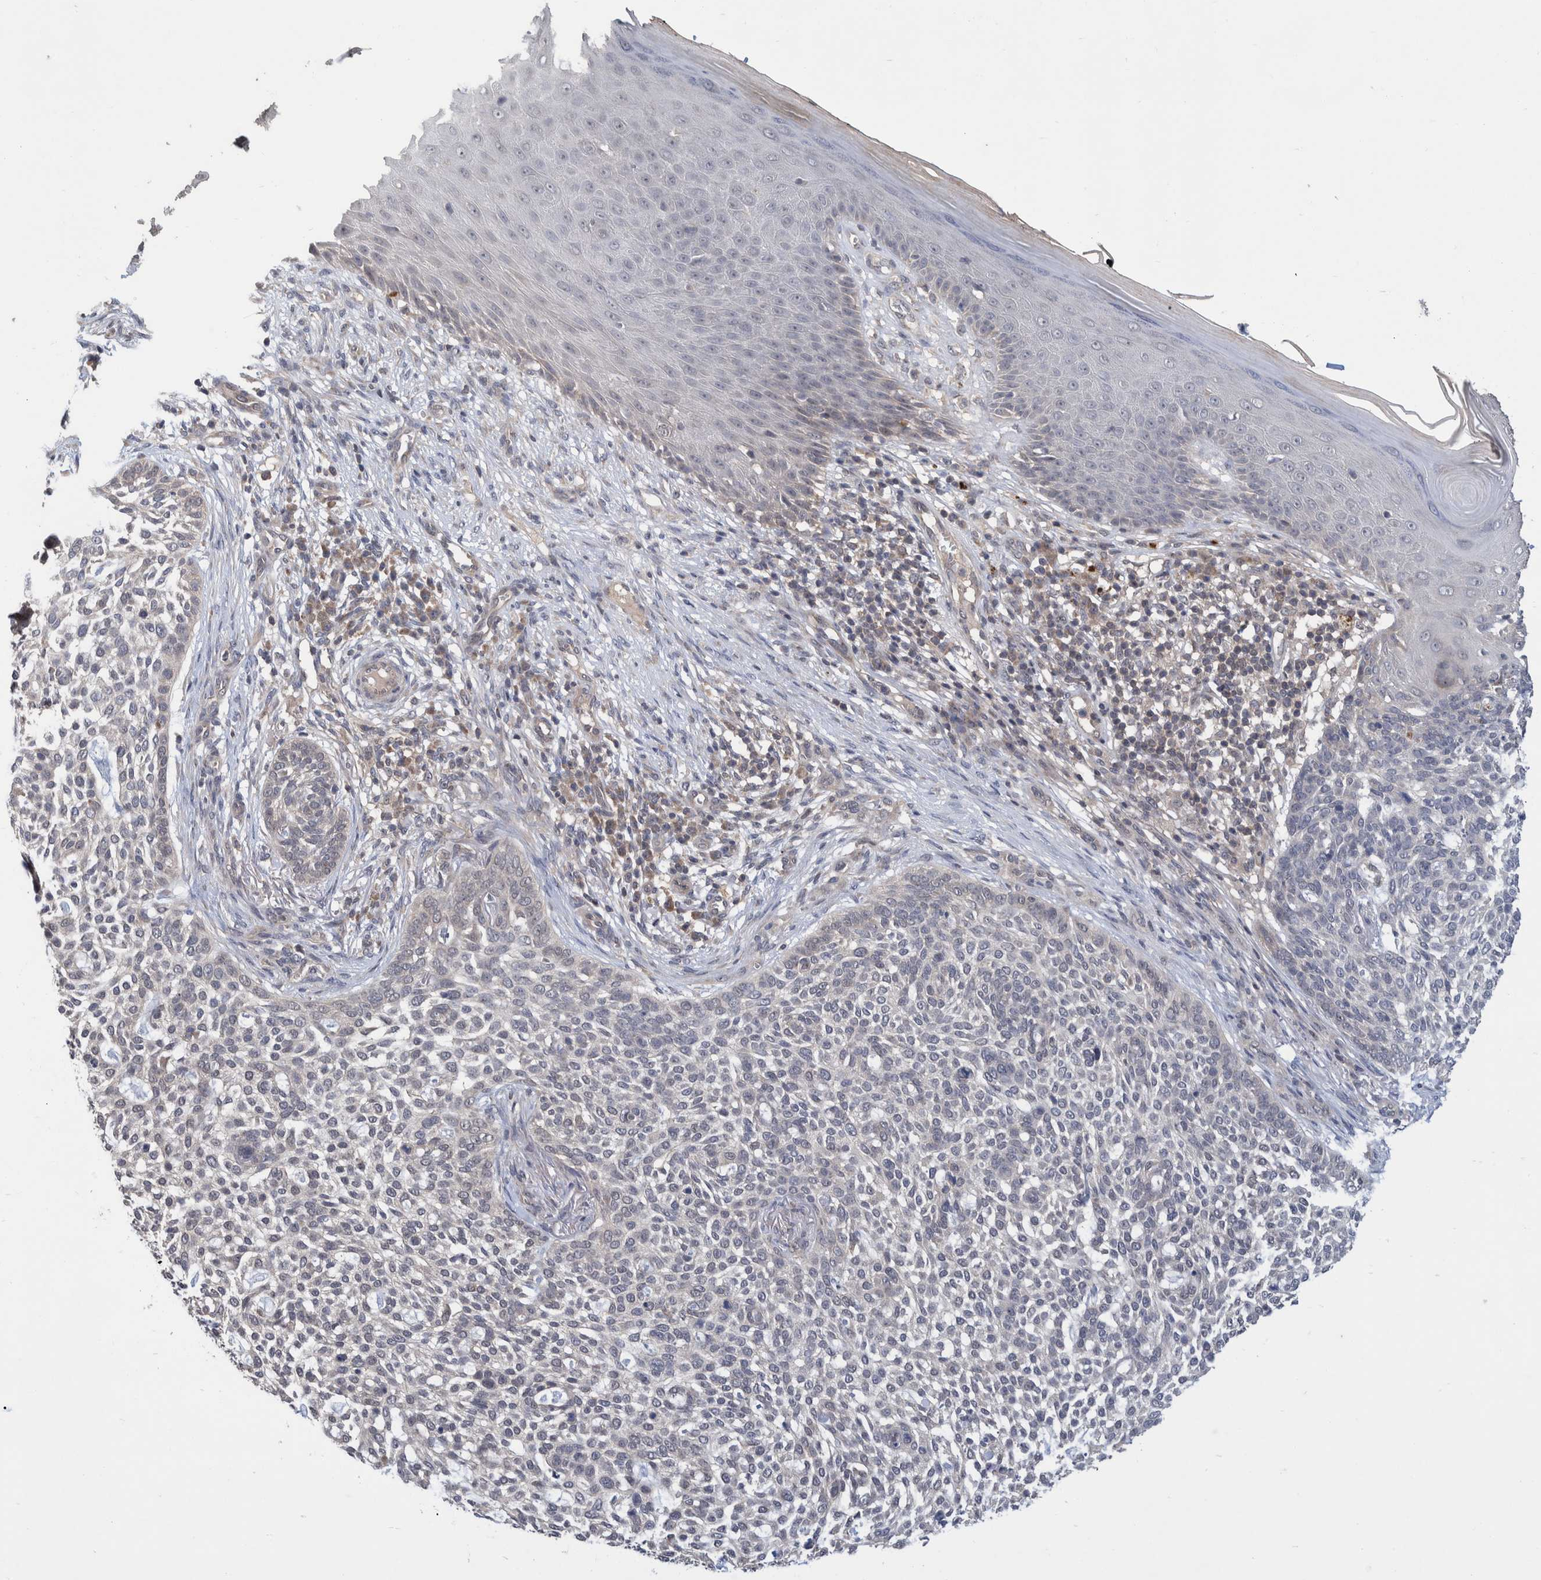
{"staining": {"intensity": "negative", "quantity": "none", "location": "none"}, "tissue": "skin cancer", "cell_type": "Tumor cells", "image_type": "cancer", "snomed": [{"axis": "morphology", "description": "Basal cell carcinoma"}, {"axis": "topography", "description": "Skin"}], "caption": "Tumor cells are negative for brown protein staining in skin basal cell carcinoma.", "gene": "PLPBP", "patient": {"sex": "female", "age": 64}}